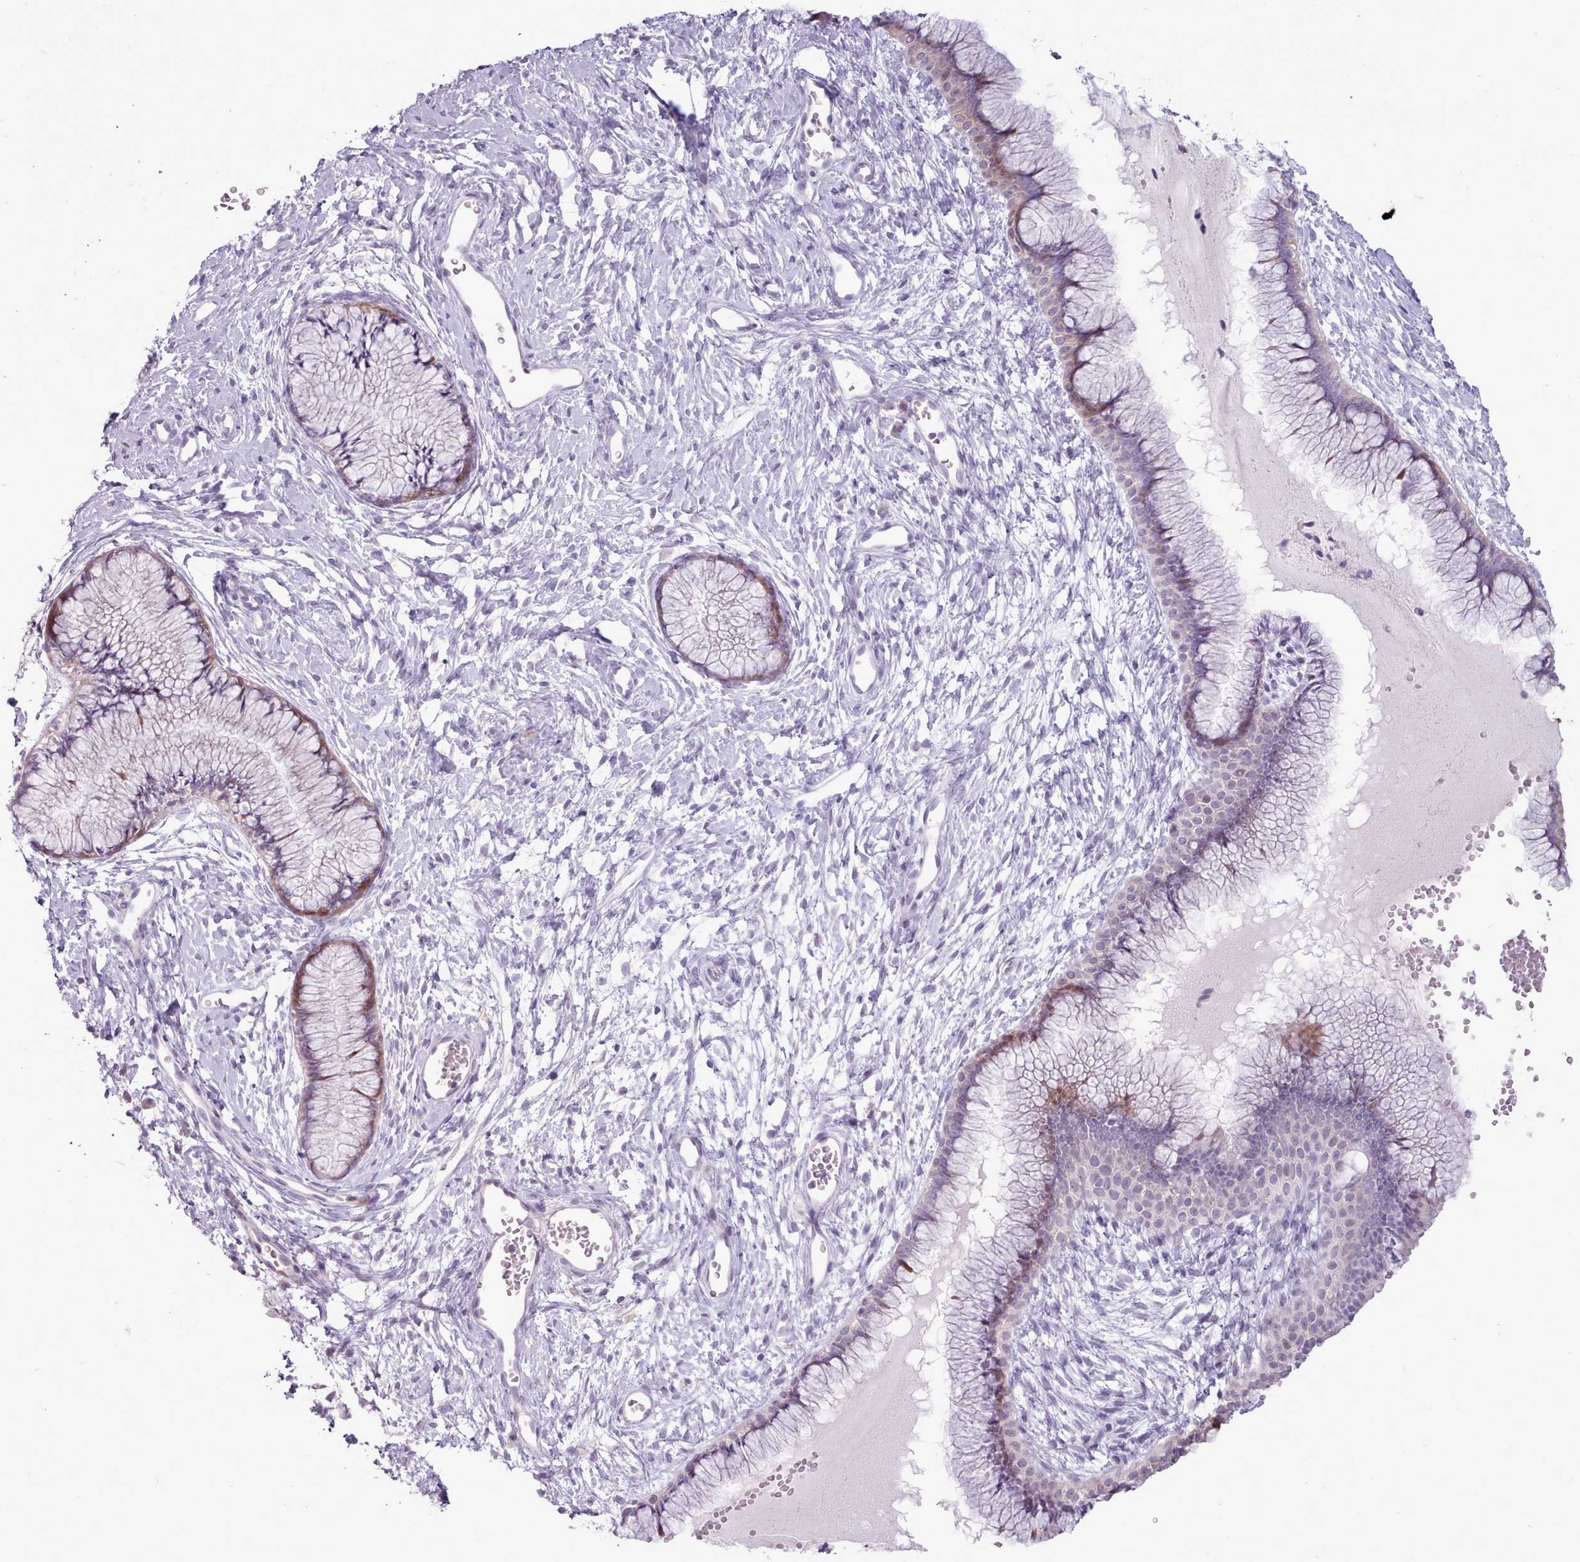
{"staining": {"intensity": "weak", "quantity": "25%-75%", "location": "cytoplasmic/membranous"}, "tissue": "cervix", "cell_type": "Glandular cells", "image_type": "normal", "snomed": [{"axis": "morphology", "description": "Normal tissue, NOS"}, {"axis": "topography", "description": "Cervix"}], "caption": "Immunohistochemistry (IHC) histopathology image of normal human cervix stained for a protein (brown), which exhibits low levels of weak cytoplasmic/membranous positivity in about 25%-75% of glandular cells.", "gene": "PPP3R1", "patient": {"sex": "female", "age": 42}}